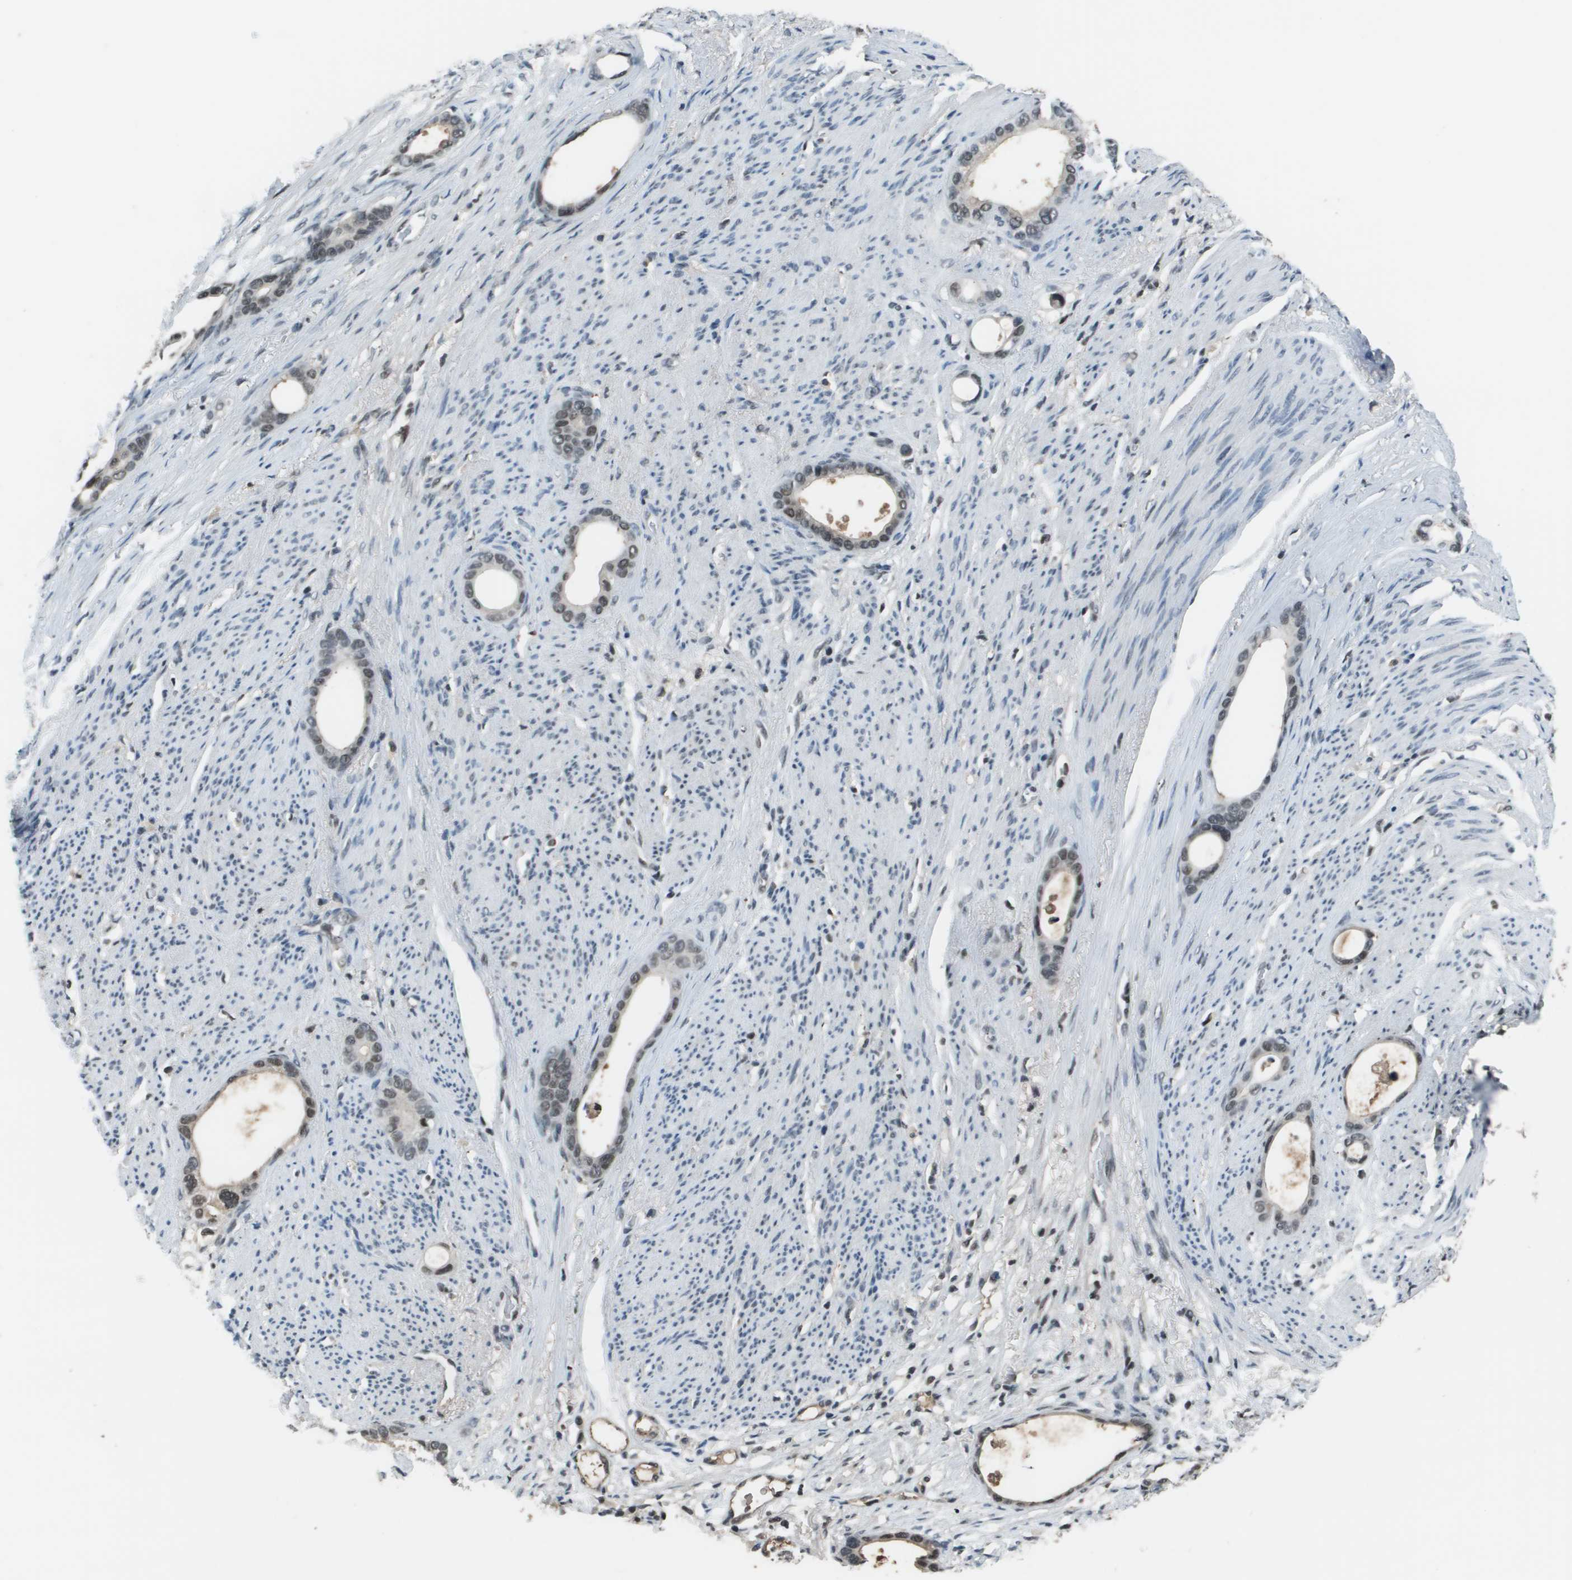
{"staining": {"intensity": "moderate", "quantity": "25%-75%", "location": "nuclear"}, "tissue": "stomach cancer", "cell_type": "Tumor cells", "image_type": "cancer", "snomed": [{"axis": "morphology", "description": "Adenocarcinoma, NOS"}, {"axis": "topography", "description": "Stomach"}], "caption": "Immunohistochemistry of human stomach cancer demonstrates medium levels of moderate nuclear staining in approximately 25%-75% of tumor cells.", "gene": "THRAP3", "patient": {"sex": "female", "age": 75}}